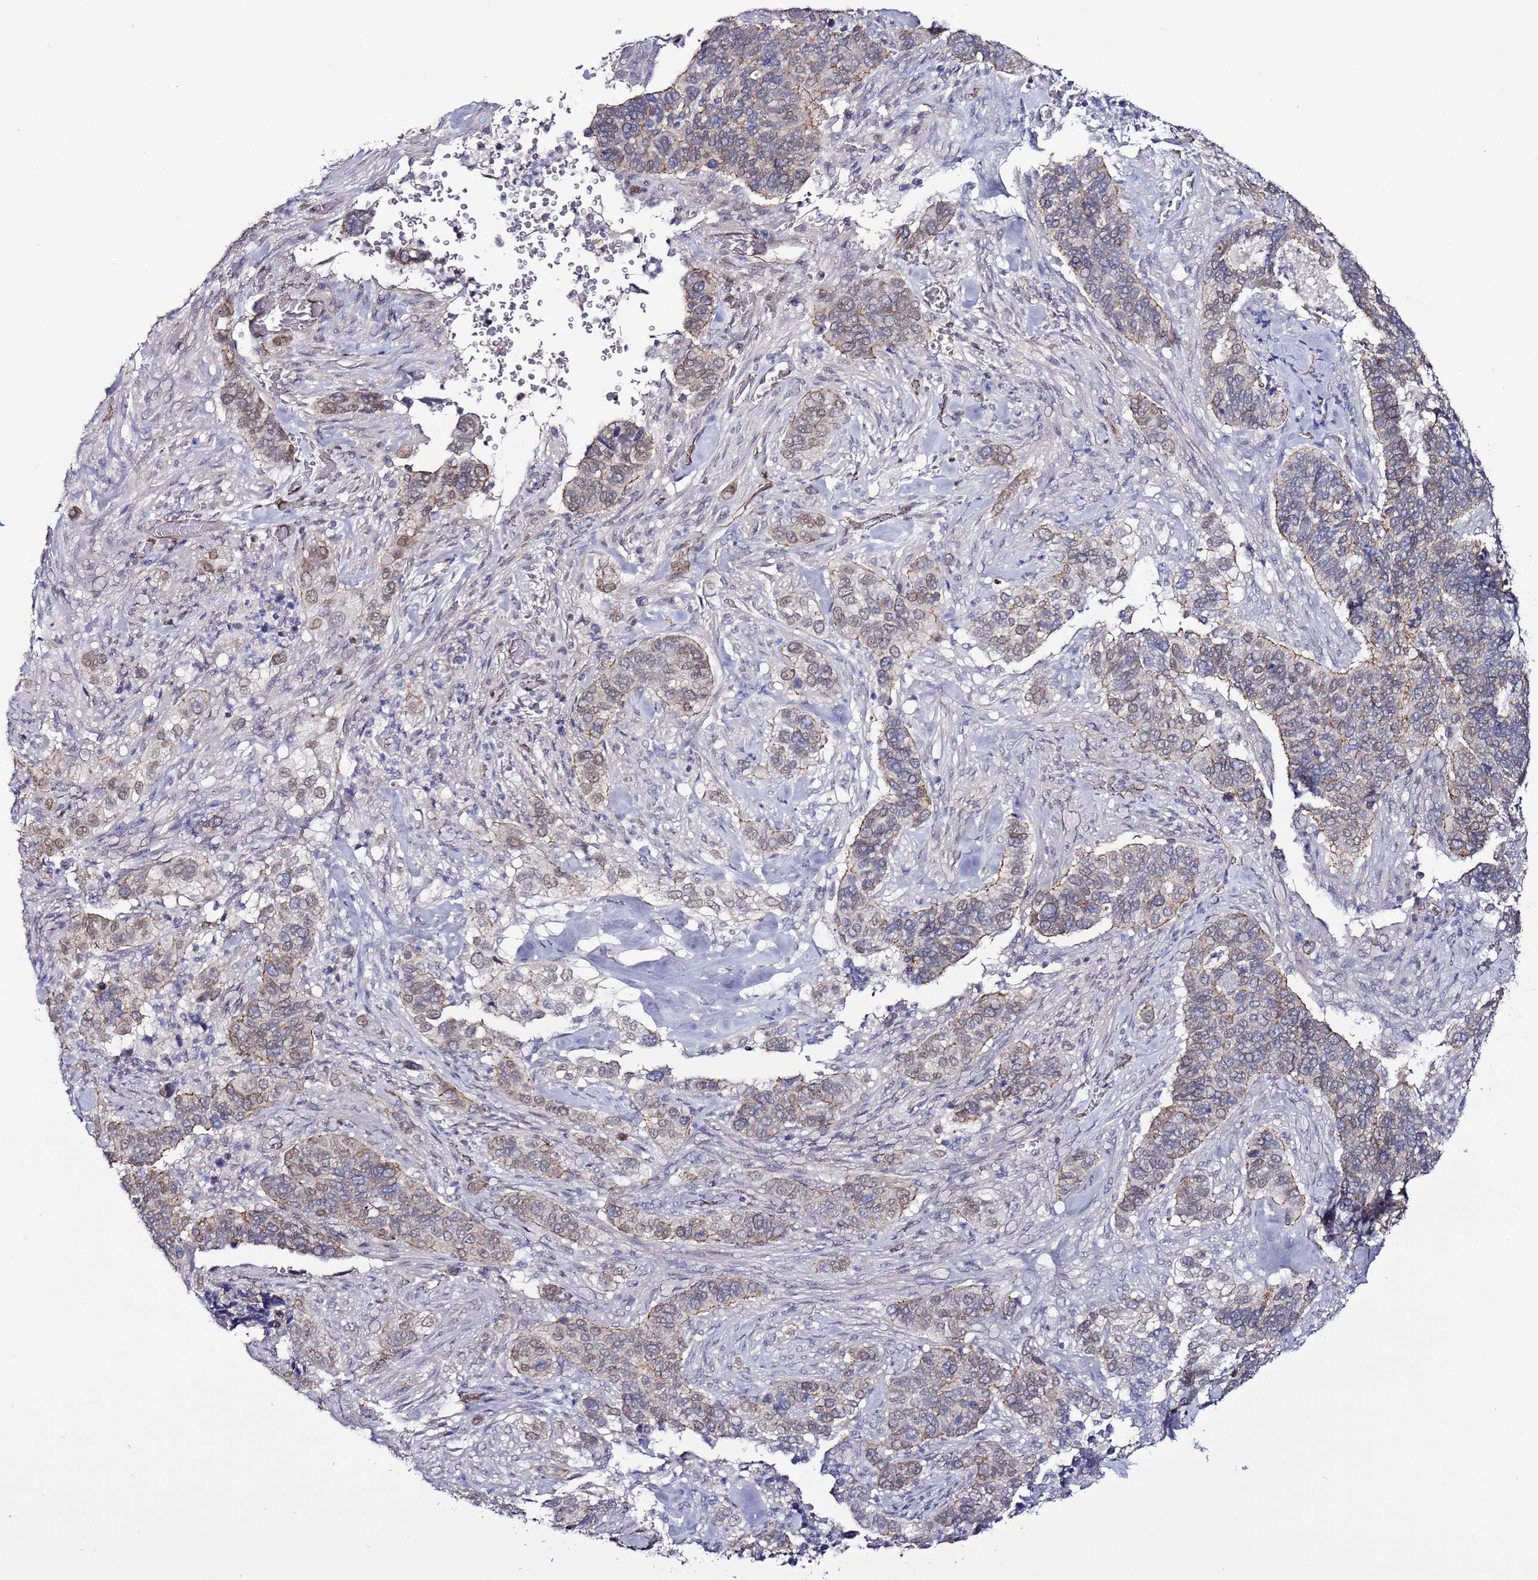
{"staining": {"intensity": "weak", "quantity": "25%-75%", "location": "cytoplasmic/membranous,nuclear"}, "tissue": "cervical cancer", "cell_type": "Tumor cells", "image_type": "cancer", "snomed": [{"axis": "morphology", "description": "Squamous cell carcinoma, NOS"}, {"axis": "topography", "description": "Cervix"}], "caption": "Immunohistochemical staining of human cervical cancer (squamous cell carcinoma) displays low levels of weak cytoplasmic/membranous and nuclear positivity in approximately 25%-75% of tumor cells.", "gene": "TENM3", "patient": {"sex": "female", "age": 38}}